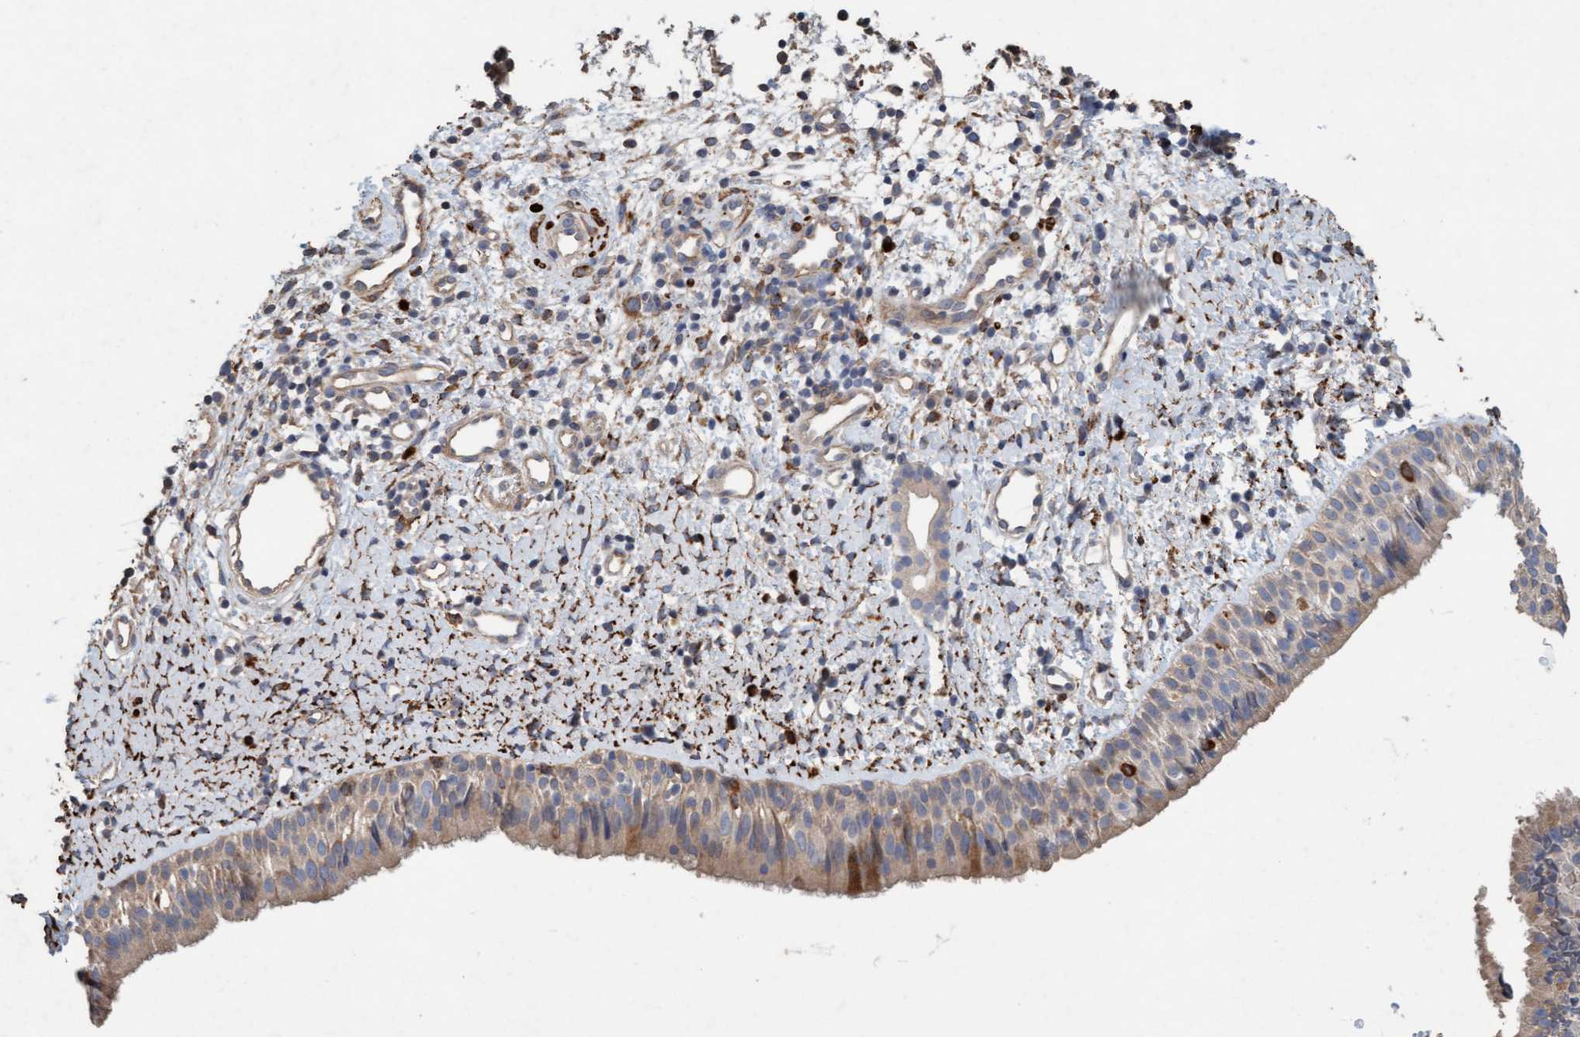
{"staining": {"intensity": "moderate", "quantity": ">75%", "location": "cytoplasmic/membranous"}, "tissue": "nasopharynx", "cell_type": "Respiratory epithelial cells", "image_type": "normal", "snomed": [{"axis": "morphology", "description": "Normal tissue, NOS"}, {"axis": "topography", "description": "Nasopharynx"}], "caption": "Nasopharynx stained with immunohistochemistry (IHC) exhibits moderate cytoplasmic/membranous positivity in about >75% of respiratory epithelial cells.", "gene": "LONRF1", "patient": {"sex": "male", "age": 22}}